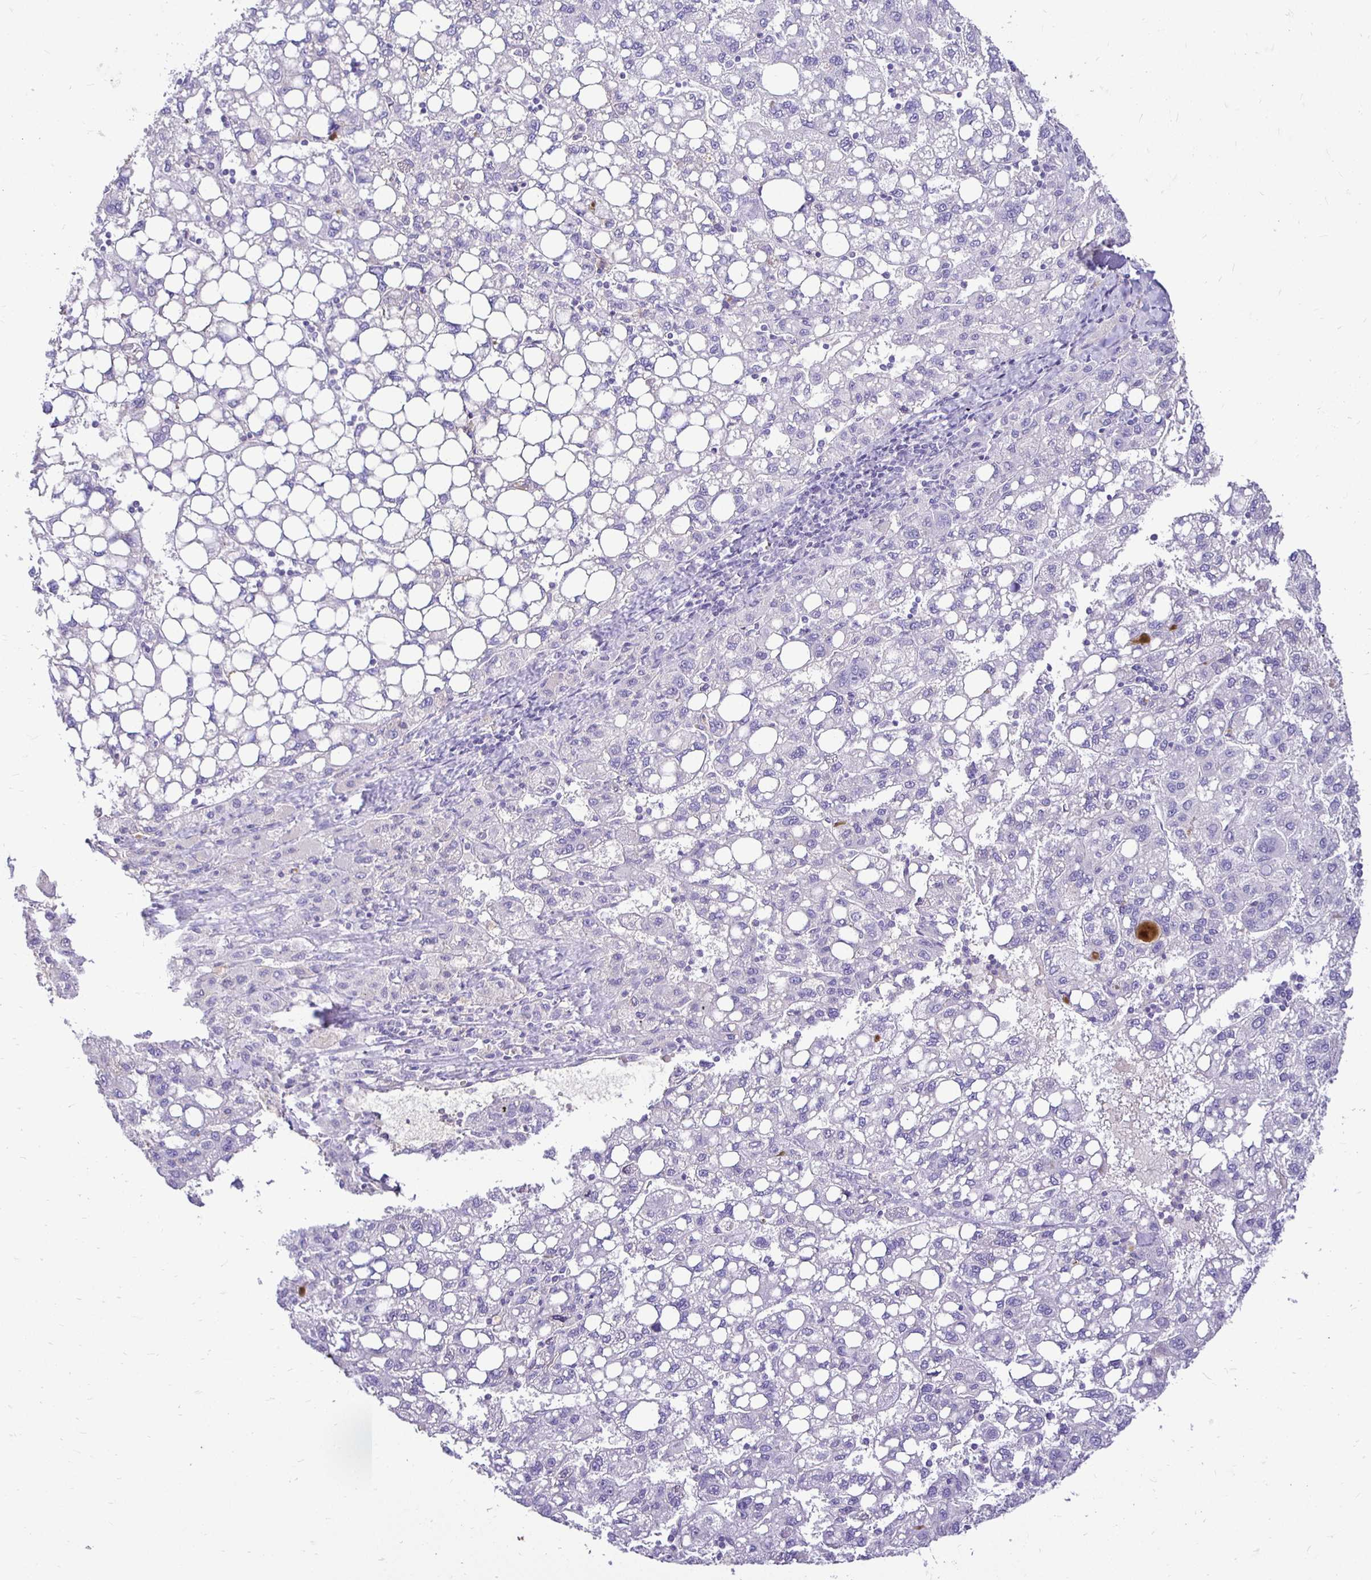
{"staining": {"intensity": "negative", "quantity": "none", "location": "none"}, "tissue": "liver cancer", "cell_type": "Tumor cells", "image_type": "cancer", "snomed": [{"axis": "morphology", "description": "Carcinoma, Hepatocellular, NOS"}, {"axis": "topography", "description": "Liver"}], "caption": "This is an IHC image of liver cancer. There is no staining in tumor cells.", "gene": "TAF1D", "patient": {"sex": "female", "age": 82}}